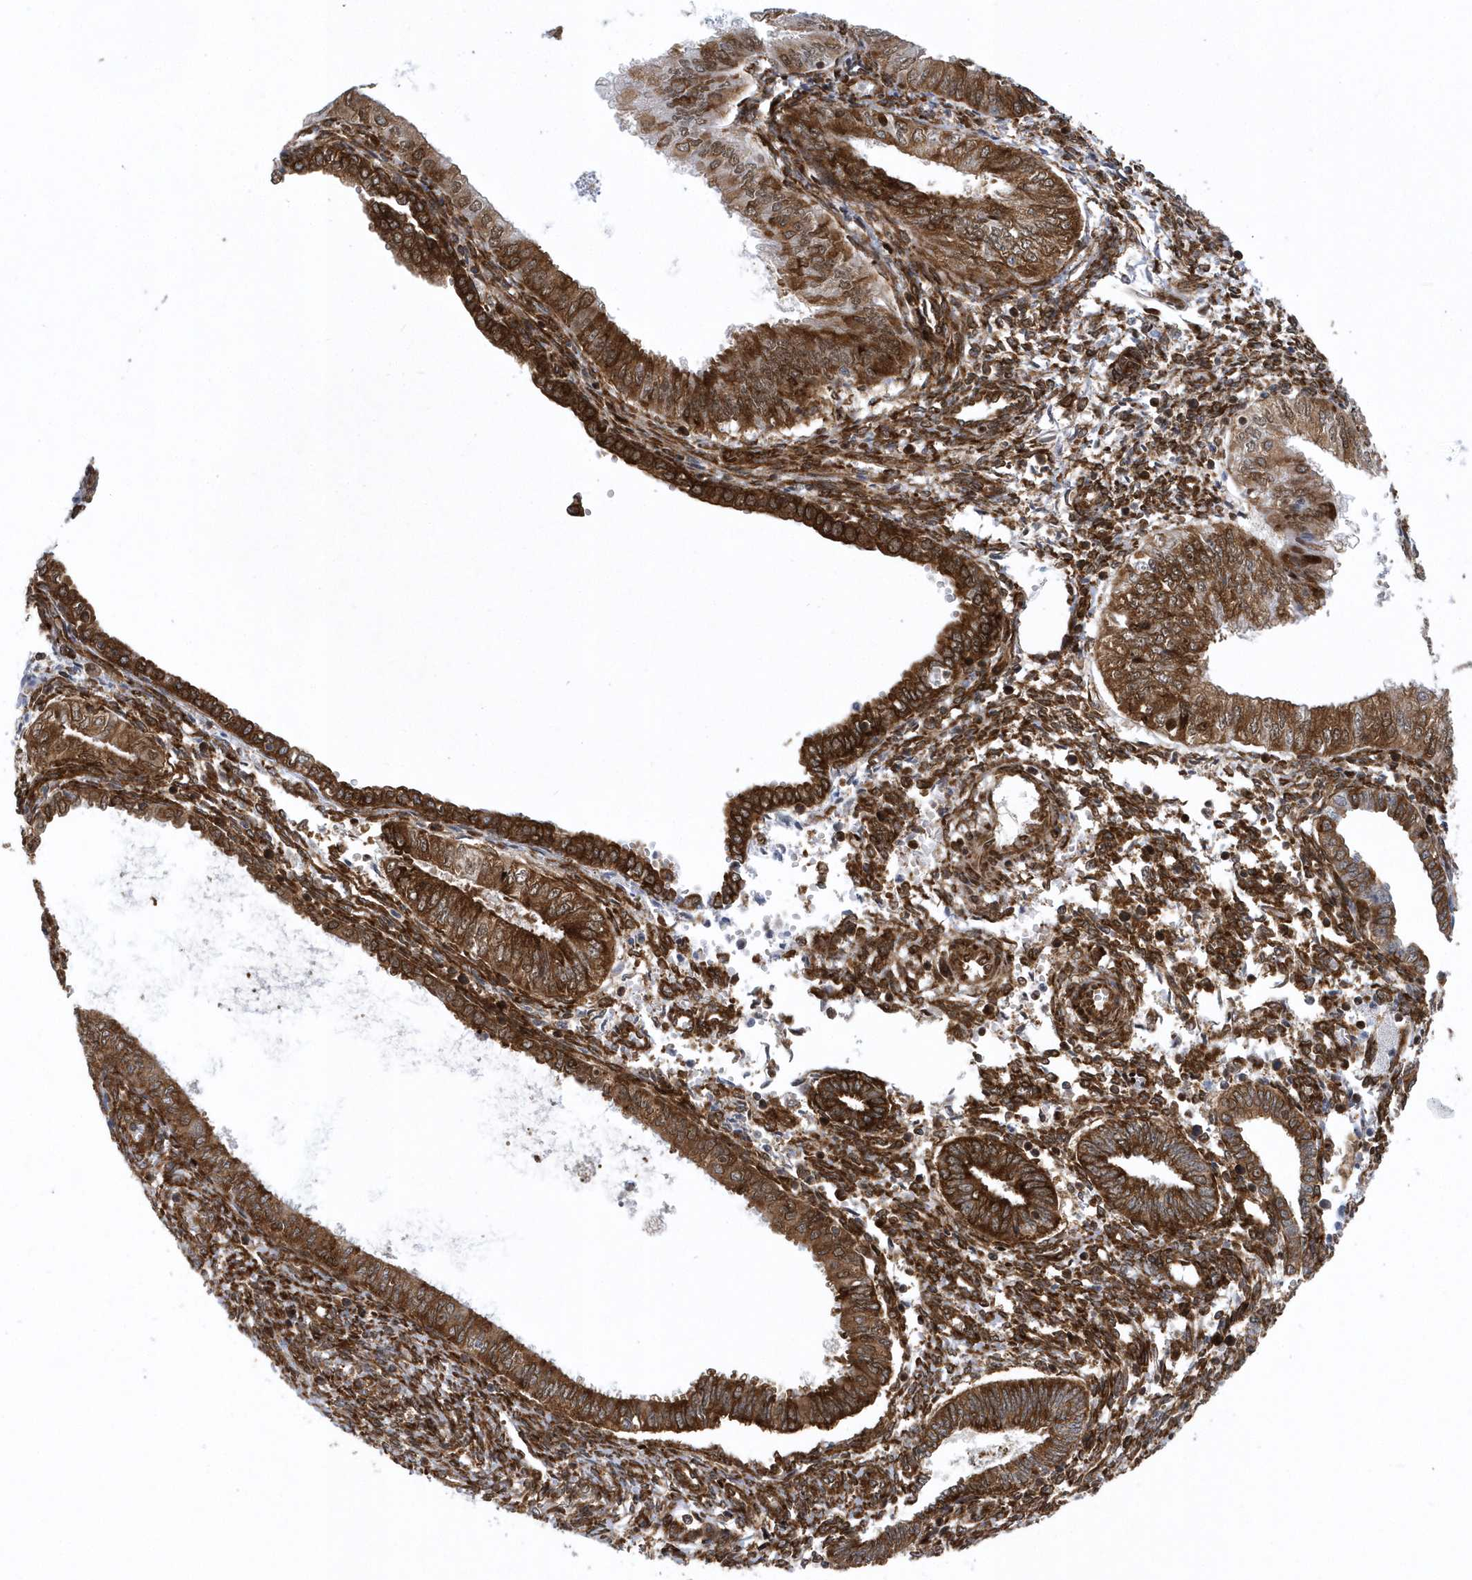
{"staining": {"intensity": "strong", "quantity": ">75%", "location": "cytoplasmic/membranous"}, "tissue": "endometrial cancer", "cell_type": "Tumor cells", "image_type": "cancer", "snomed": [{"axis": "morphology", "description": "Normal tissue, NOS"}, {"axis": "morphology", "description": "Adenocarcinoma, NOS"}, {"axis": "topography", "description": "Endometrium"}], "caption": "Brown immunohistochemical staining in endometrial cancer (adenocarcinoma) displays strong cytoplasmic/membranous expression in approximately >75% of tumor cells.", "gene": "PHF1", "patient": {"sex": "female", "age": 53}}